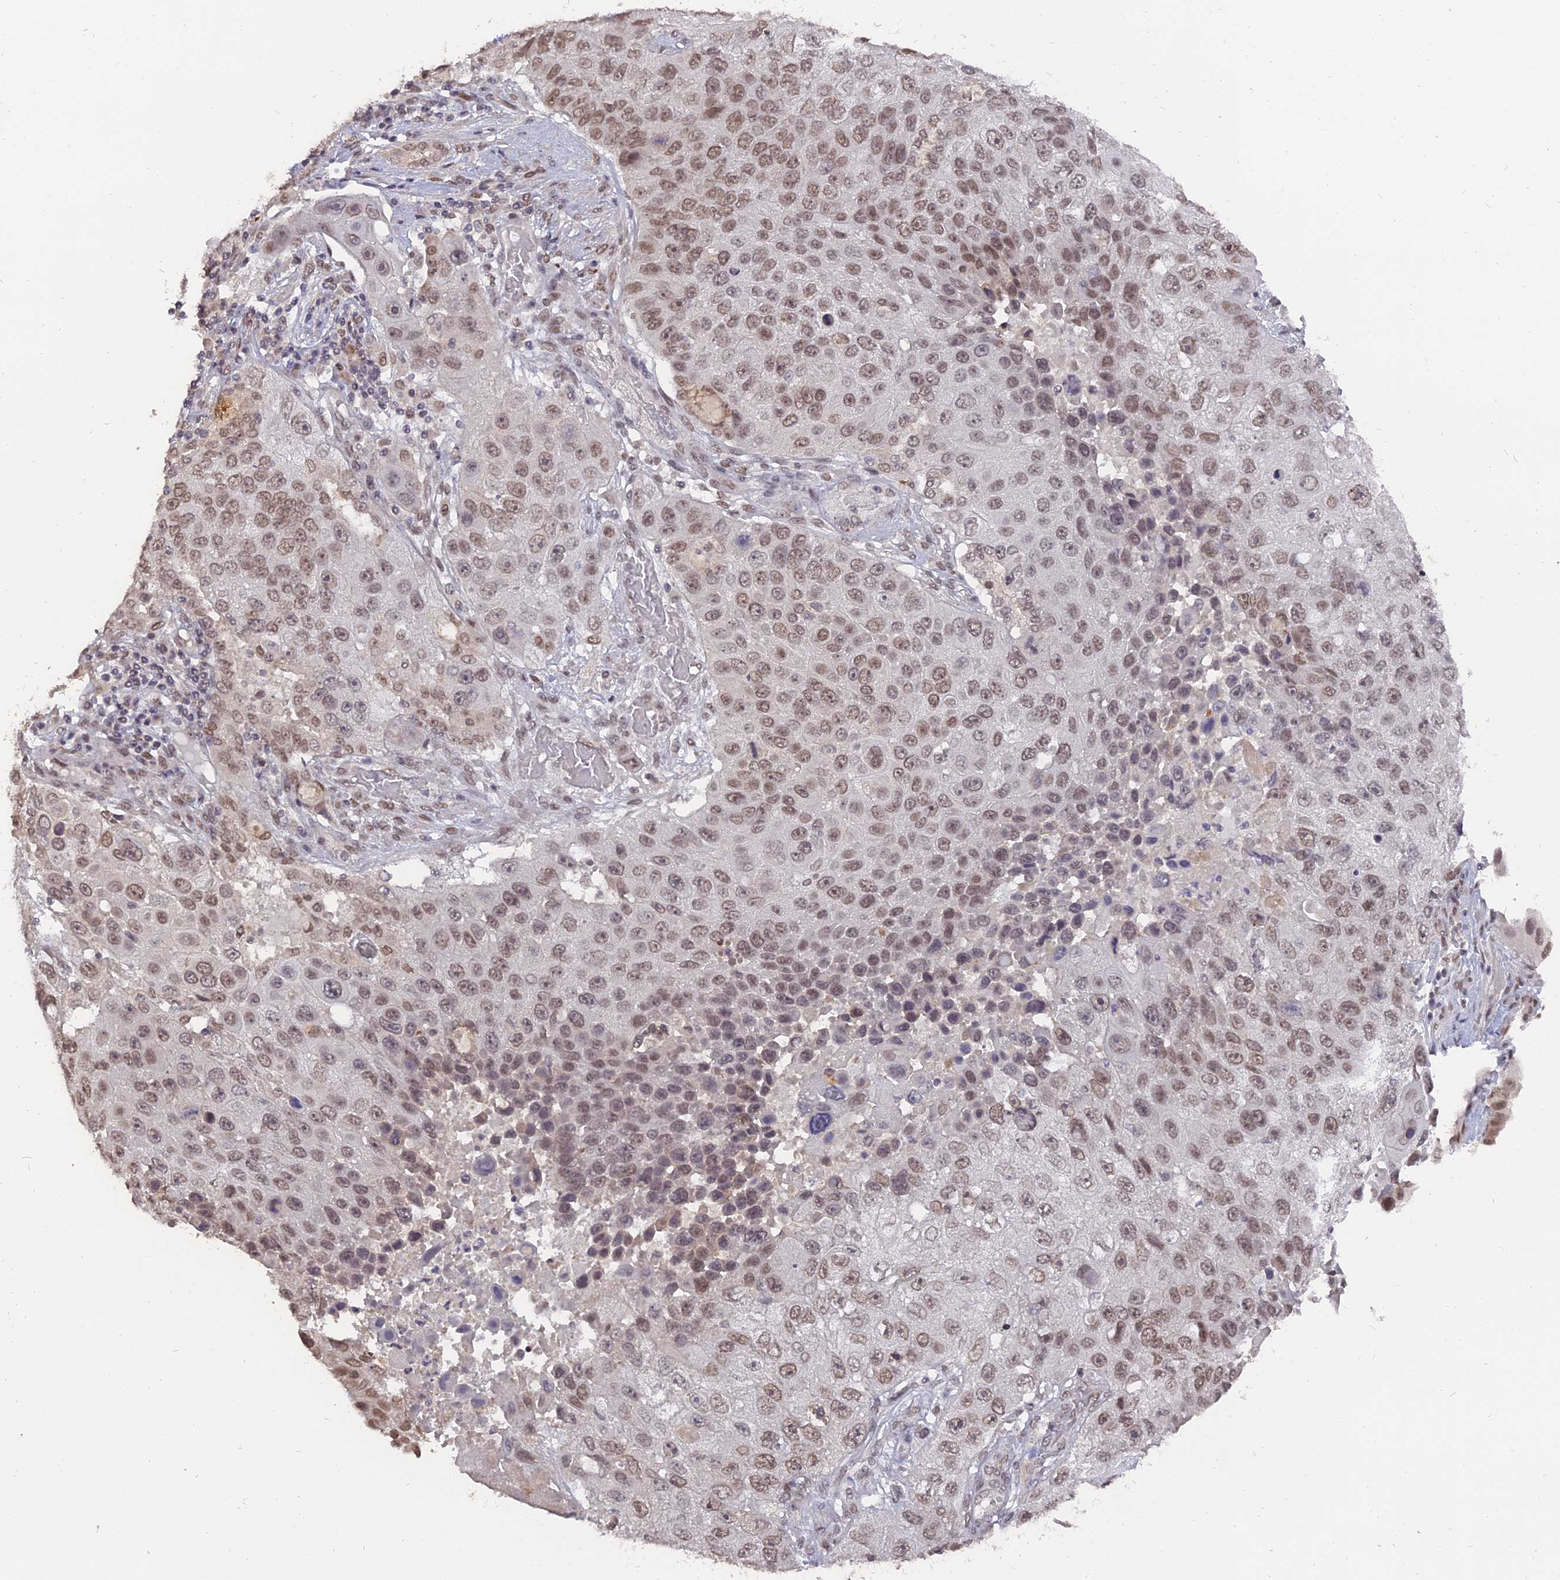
{"staining": {"intensity": "moderate", "quantity": ">75%", "location": "nuclear"}, "tissue": "lung cancer", "cell_type": "Tumor cells", "image_type": "cancer", "snomed": [{"axis": "morphology", "description": "Squamous cell carcinoma, NOS"}, {"axis": "topography", "description": "Lung"}], "caption": "There is medium levels of moderate nuclear expression in tumor cells of lung squamous cell carcinoma, as demonstrated by immunohistochemical staining (brown color).", "gene": "NR1H3", "patient": {"sex": "male", "age": 61}}